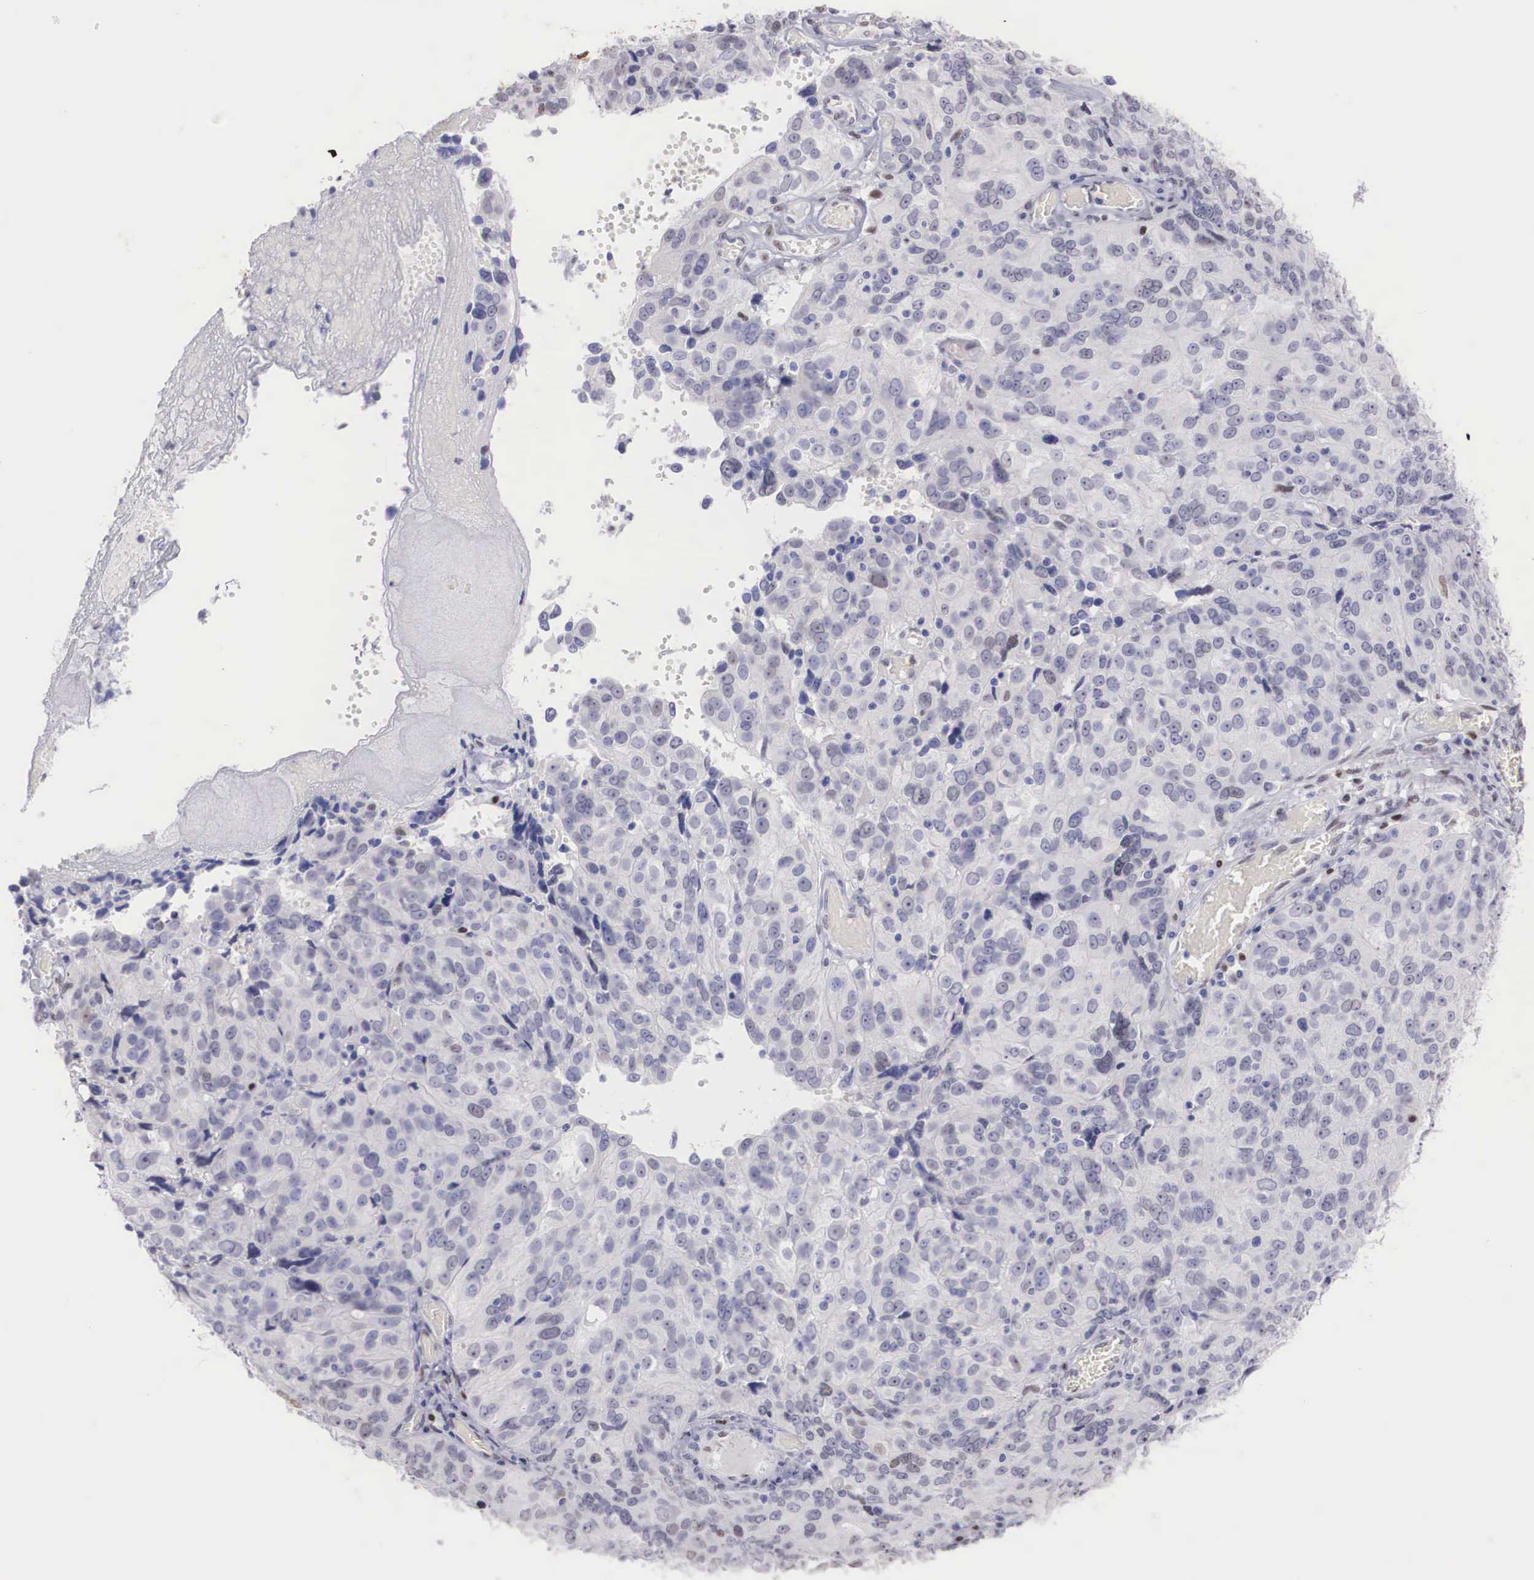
{"staining": {"intensity": "negative", "quantity": "none", "location": "none"}, "tissue": "ovarian cancer", "cell_type": "Tumor cells", "image_type": "cancer", "snomed": [{"axis": "morphology", "description": "Carcinoma, endometroid"}, {"axis": "topography", "description": "Ovary"}], "caption": "Immunohistochemistry (IHC) histopathology image of neoplastic tissue: endometroid carcinoma (ovarian) stained with DAB (3,3'-diaminobenzidine) reveals no significant protein expression in tumor cells. Brightfield microscopy of immunohistochemistry stained with DAB (3,3'-diaminobenzidine) (brown) and hematoxylin (blue), captured at high magnification.", "gene": "HMGN5", "patient": {"sex": "female", "age": 75}}